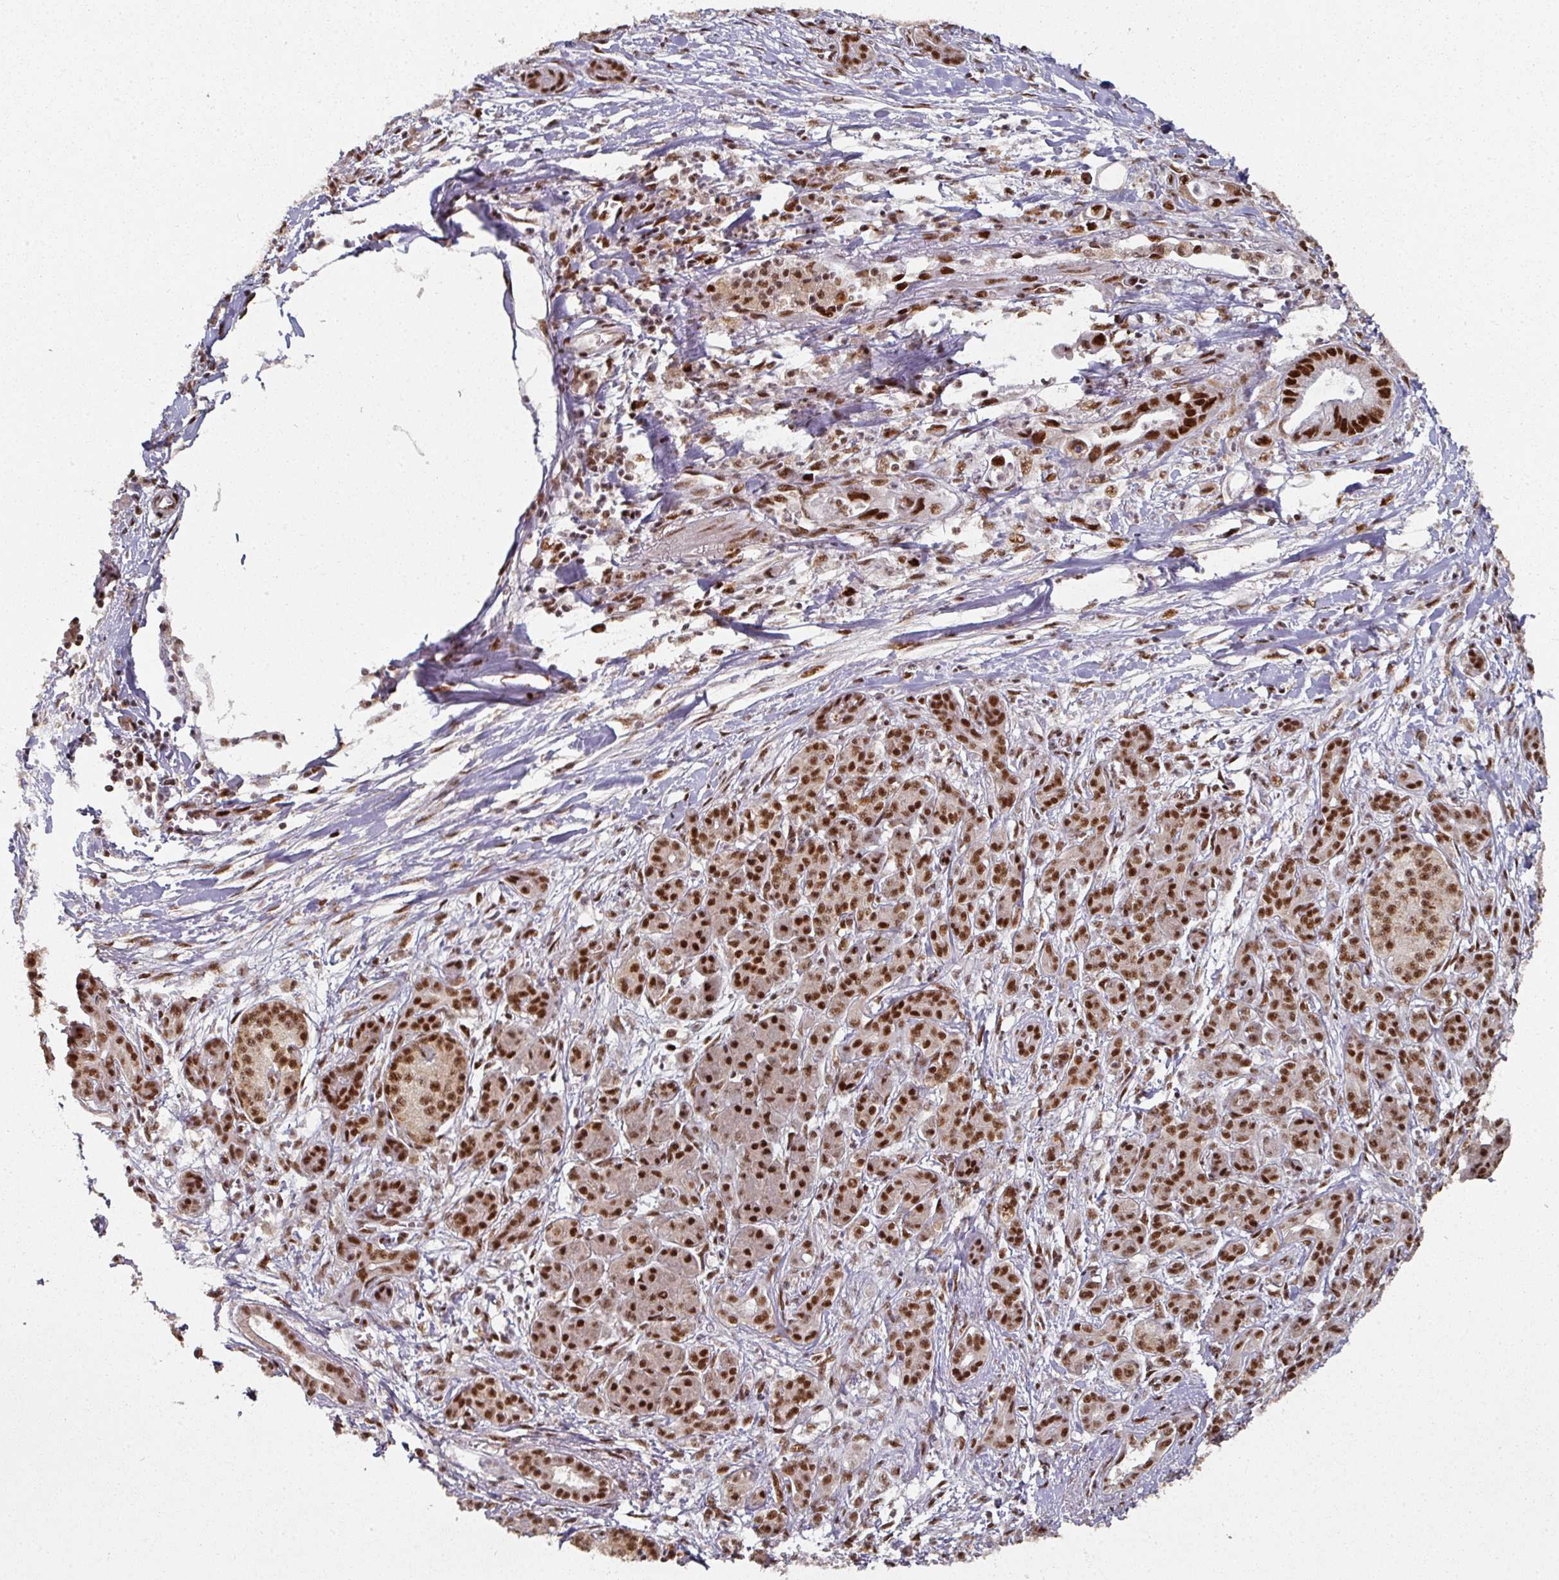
{"staining": {"intensity": "strong", "quantity": ">75%", "location": "nuclear"}, "tissue": "pancreatic cancer", "cell_type": "Tumor cells", "image_type": "cancer", "snomed": [{"axis": "morphology", "description": "Adenocarcinoma, NOS"}, {"axis": "topography", "description": "Pancreas"}], "caption": "Immunohistochemical staining of pancreatic cancer (adenocarcinoma) exhibits high levels of strong nuclear positivity in approximately >75% of tumor cells.", "gene": "MEPCE", "patient": {"sex": "male", "age": 61}}